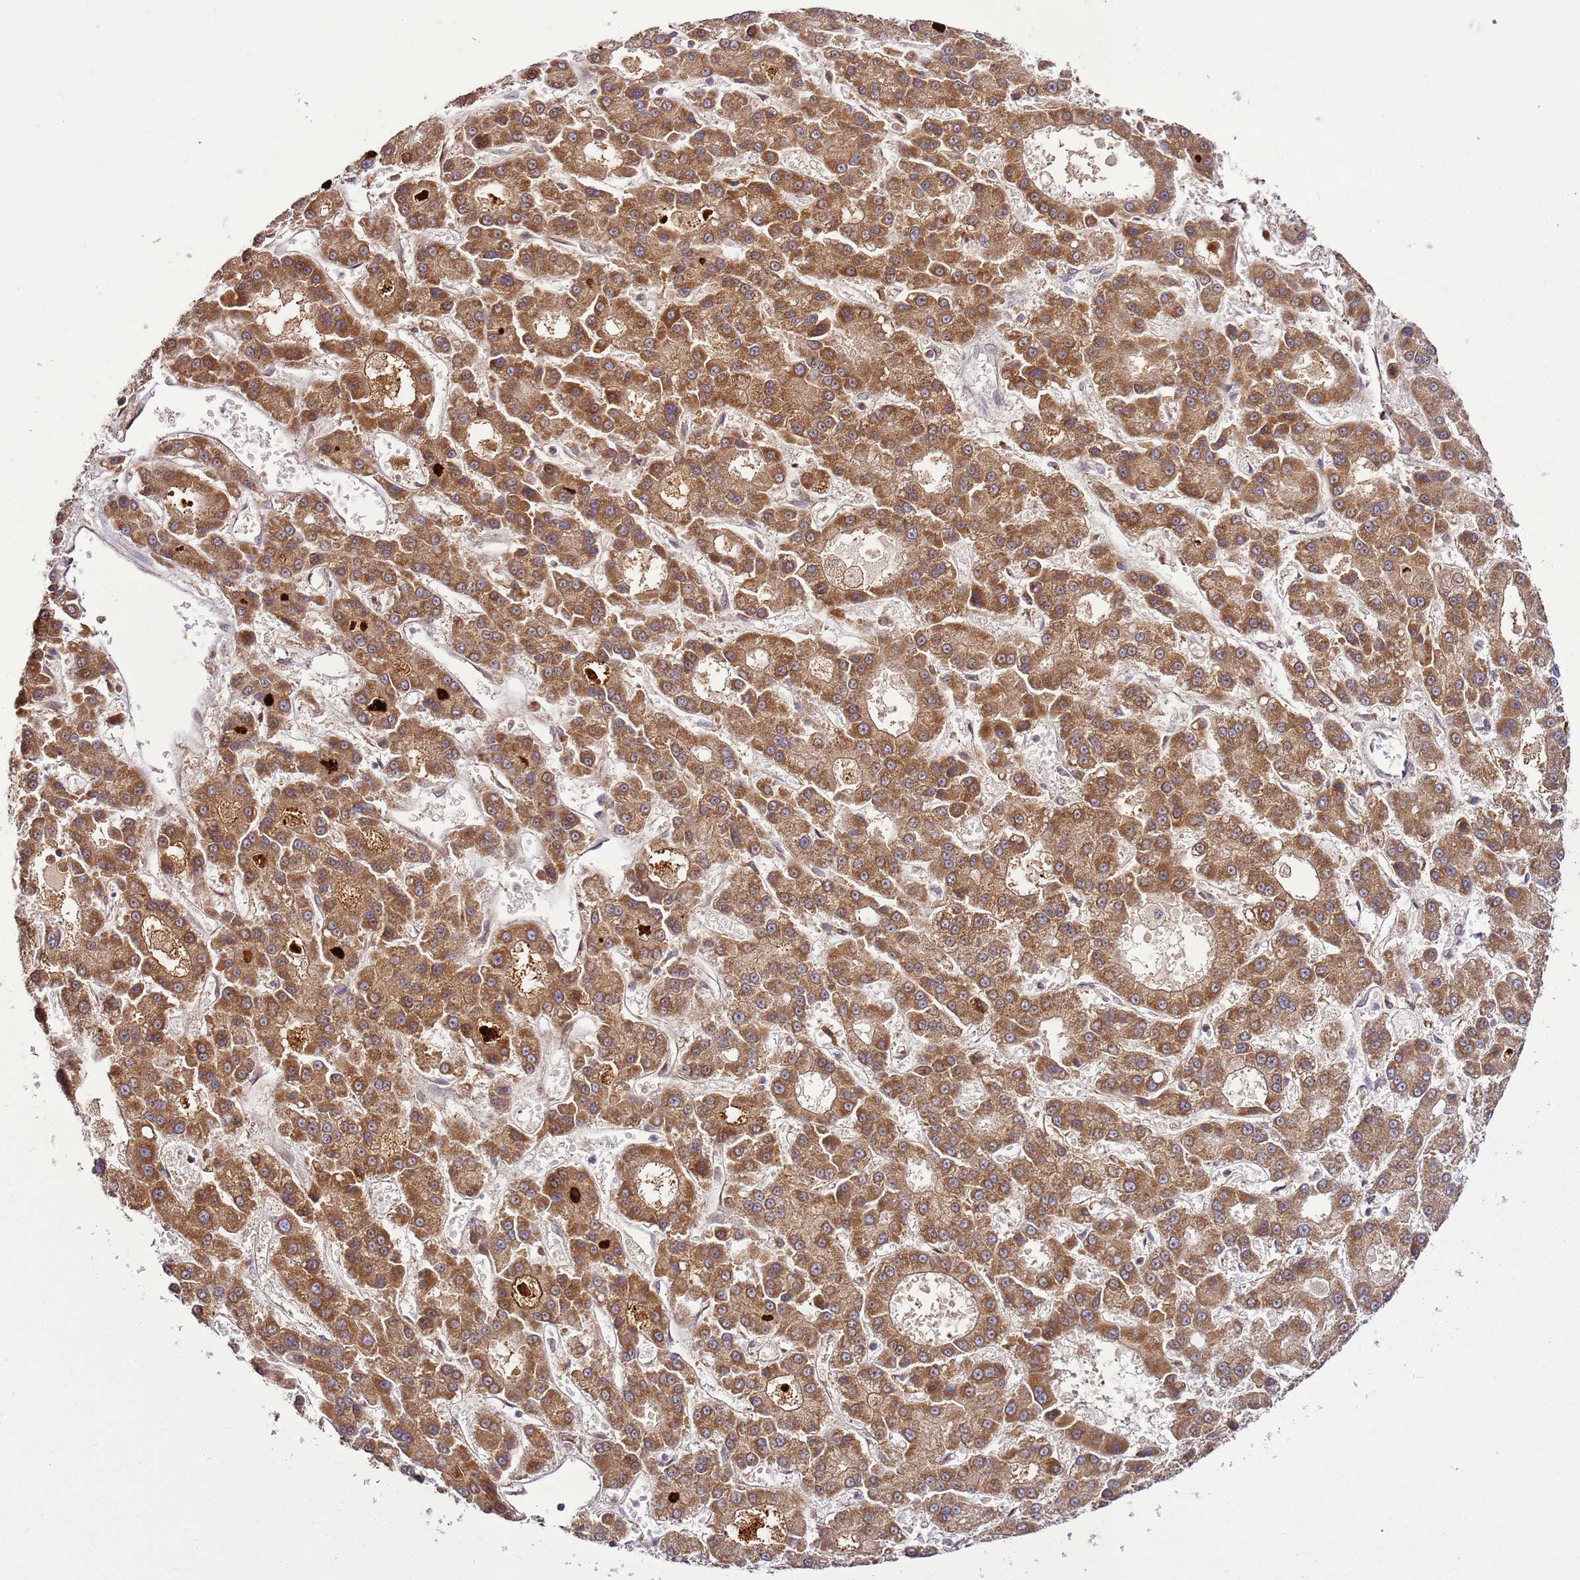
{"staining": {"intensity": "strong", "quantity": ">75%", "location": "cytoplasmic/membranous"}, "tissue": "liver cancer", "cell_type": "Tumor cells", "image_type": "cancer", "snomed": [{"axis": "morphology", "description": "Carcinoma, Hepatocellular, NOS"}, {"axis": "topography", "description": "Liver"}], "caption": "Liver cancer was stained to show a protein in brown. There is high levels of strong cytoplasmic/membranous expression in about >75% of tumor cells.", "gene": "RASA3", "patient": {"sex": "male", "age": 70}}